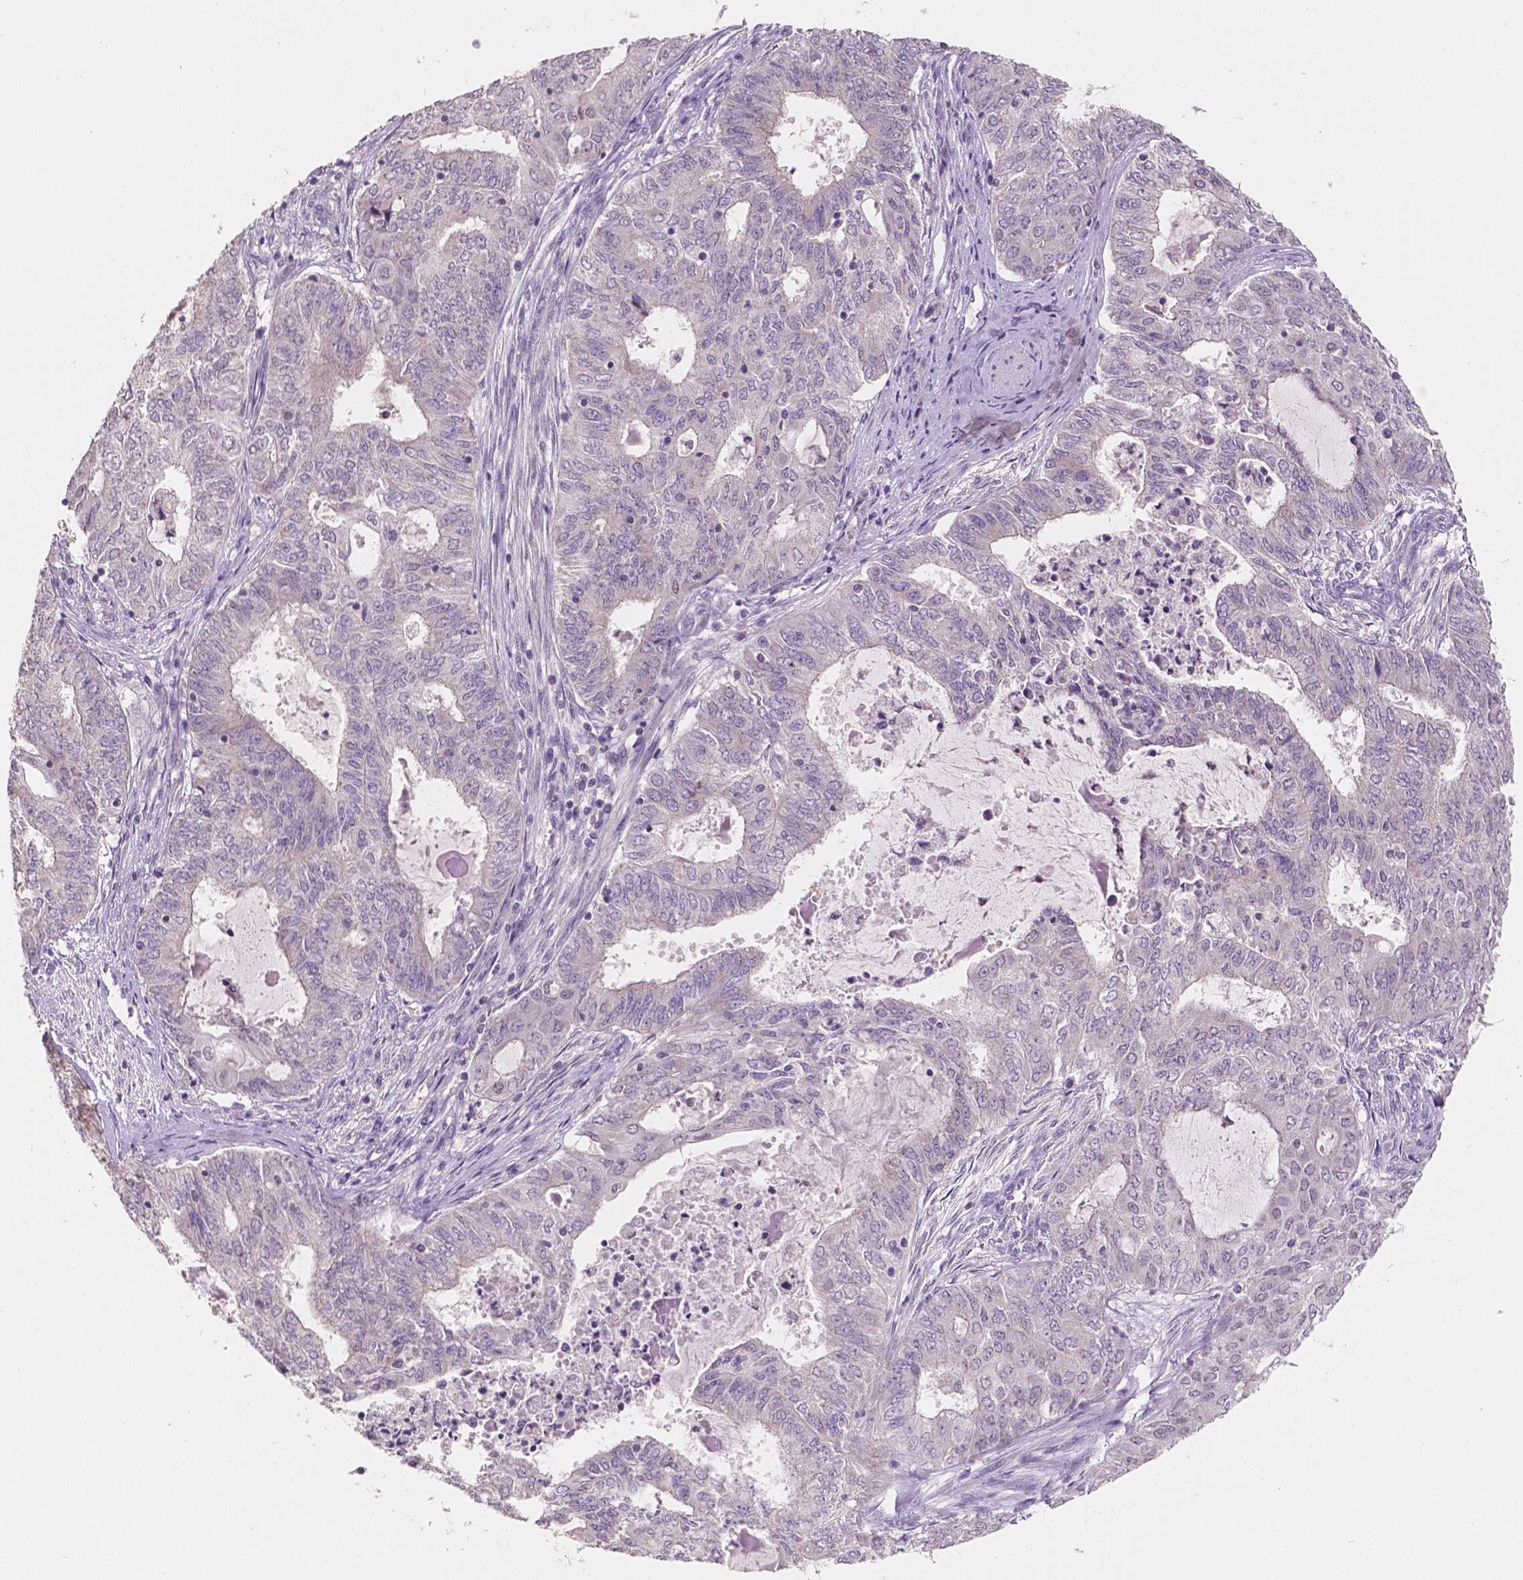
{"staining": {"intensity": "negative", "quantity": "none", "location": "none"}, "tissue": "endometrial cancer", "cell_type": "Tumor cells", "image_type": "cancer", "snomed": [{"axis": "morphology", "description": "Adenocarcinoma, NOS"}, {"axis": "topography", "description": "Endometrium"}], "caption": "Endometrial adenocarcinoma stained for a protein using immunohistochemistry displays no staining tumor cells.", "gene": "SIRT2", "patient": {"sex": "female", "age": 62}}